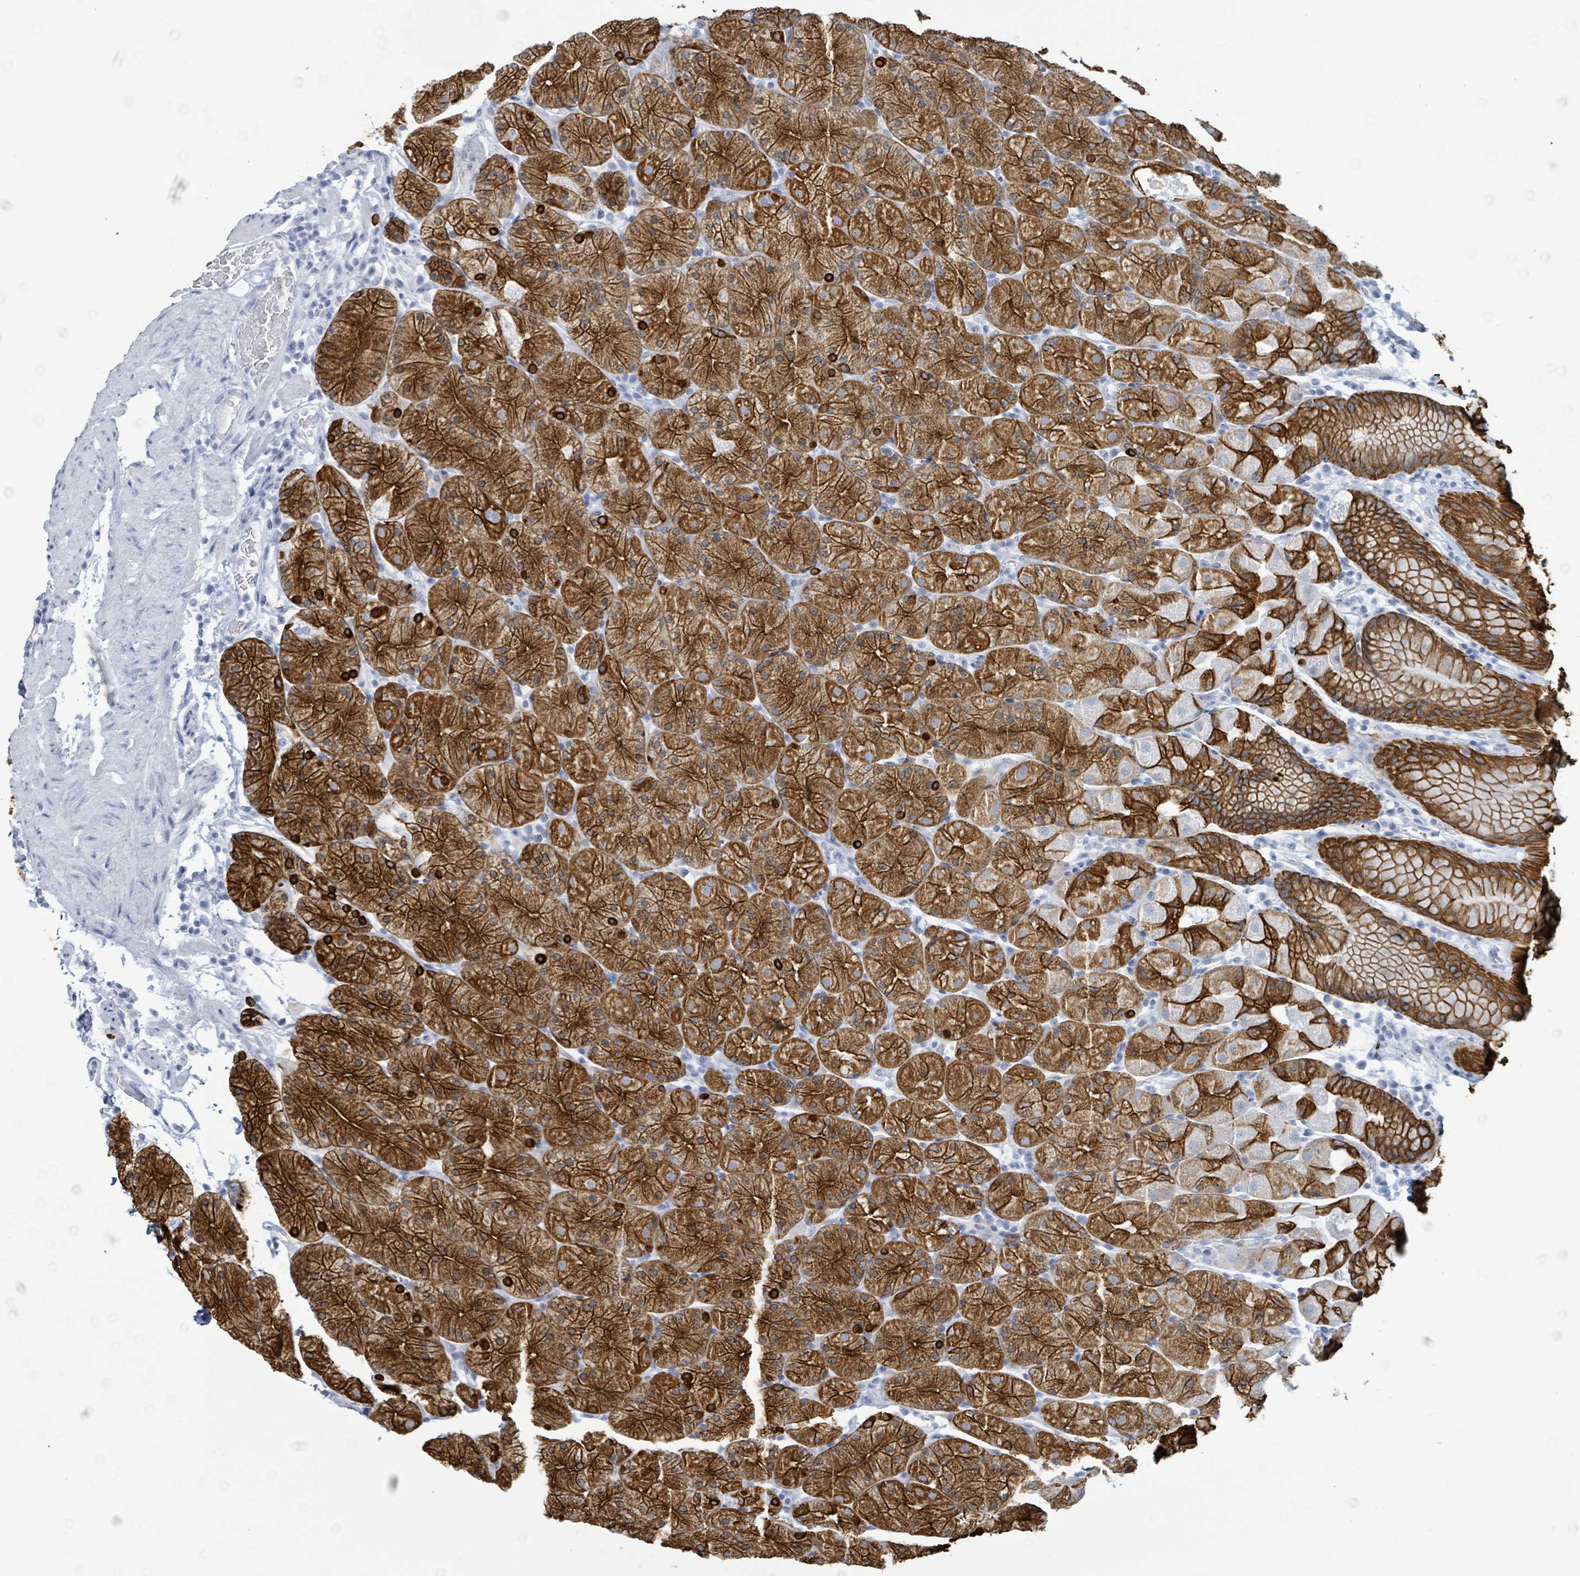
{"staining": {"intensity": "strong", "quantity": ">75%", "location": "cytoplasmic/membranous"}, "tissue": "stomach", "cell_type": "Glandular cells", "image_type": "normal", "snomed": [{"axis": "morphology", "description": "Normal tissue, NOS"}, {"axis": "topography", "description": "Stomach, upper"}, {"axis": "topography", "description": "Stomach, lower"}], "caption": "IHC image of benign stomach: stomach stained using immunohistochemistry (IHC) shows high levels of strong protein expression localized specifically in the cytoplasmic/membranous of glandular cells, appearing as a cytoplasmic/membranous brown color.", "gene": "KRT8", "patient": {"sex": "male", "age": 67}}